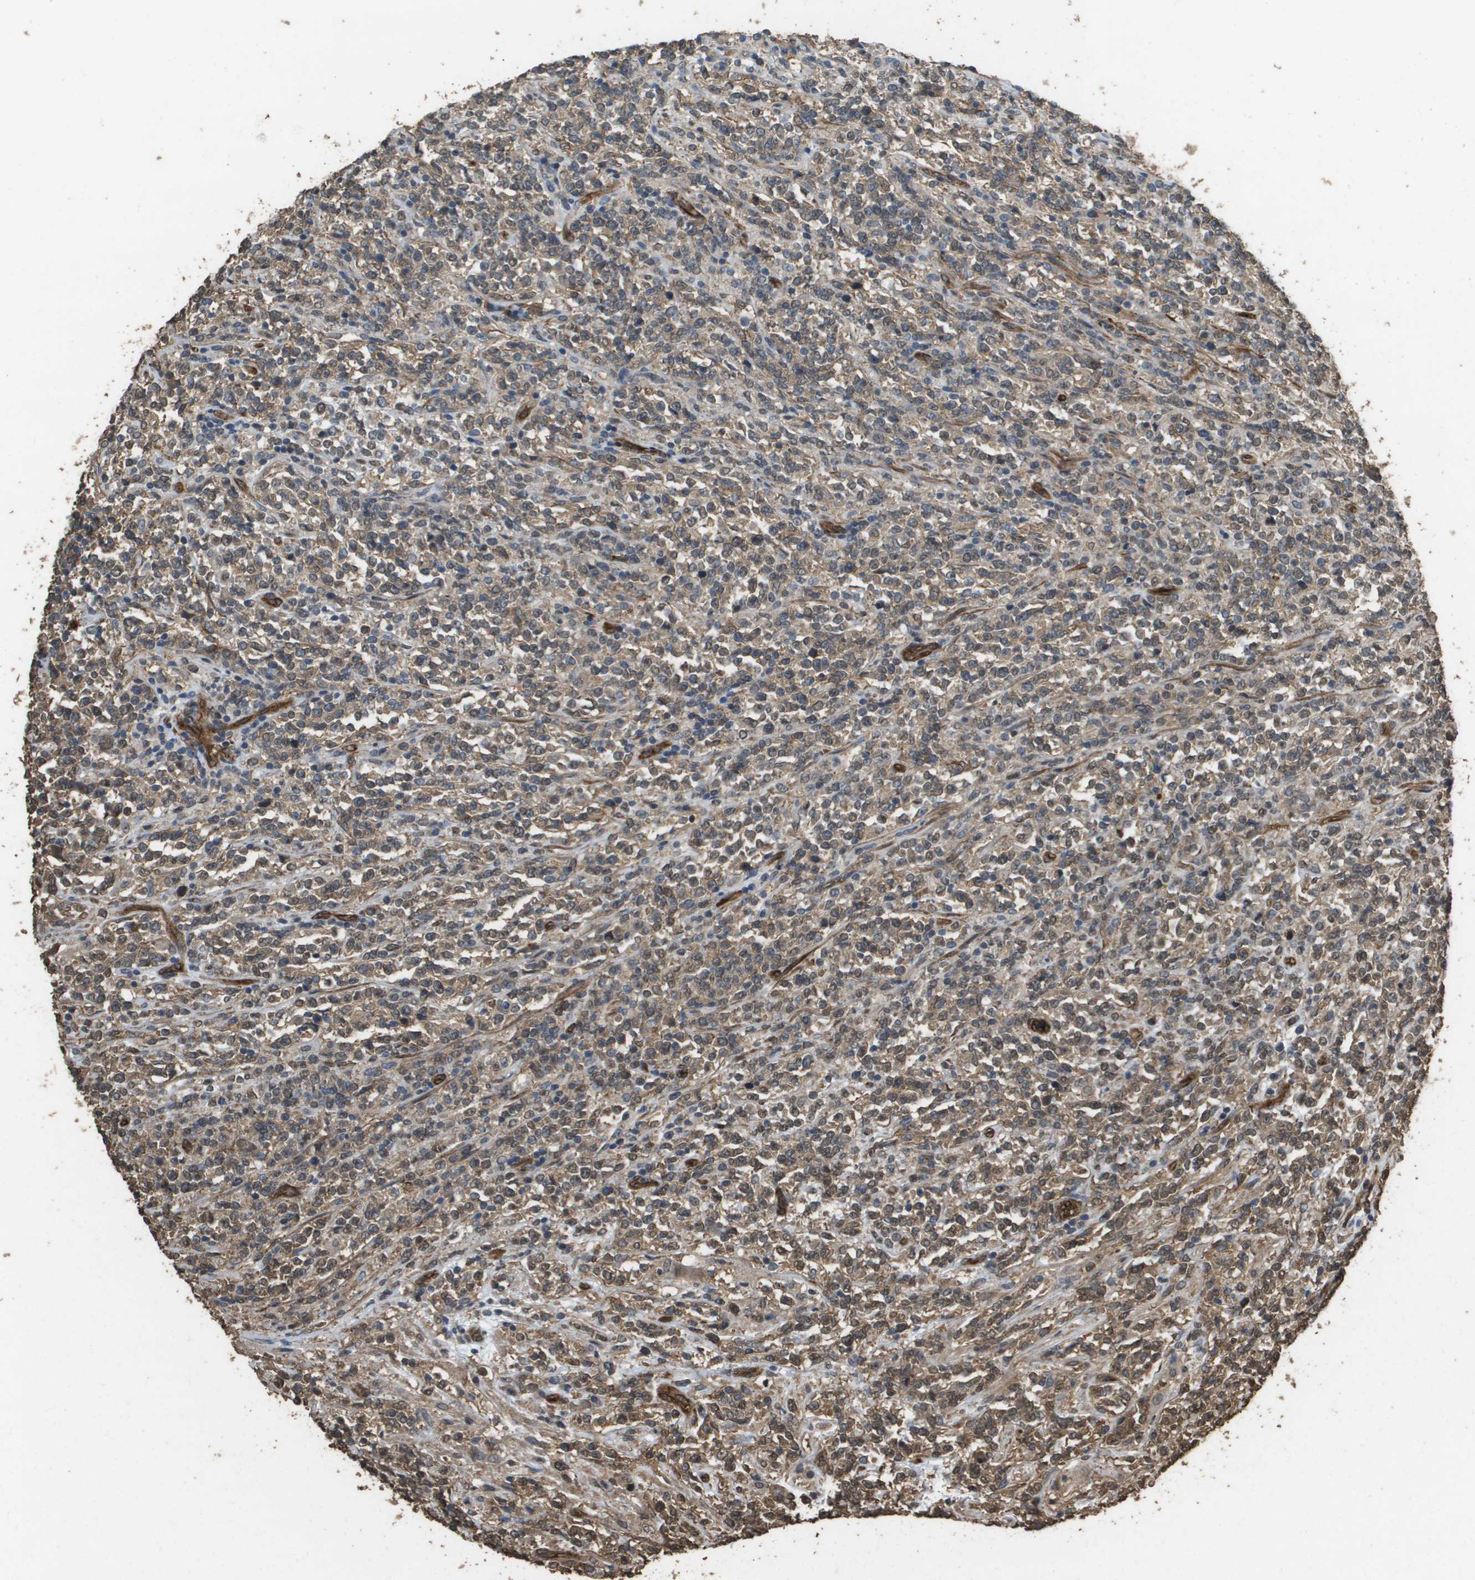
{"staining": {"intensity": "weak", "quantity": ">75%", "location": "cytoplasmic/membranous,nuclear"}, "tissue": "lymphoma", "cell_type": "Tumor cells", "image_type": "cancer", "snomed": [{"axis": "morphology", "description": "Malignant lymphoma, non-Hodgkin's type, High grade"}, {"axis": "topography", "description": "Soft tissue"}], "caption": "IHC of malignant lymphoma, non-Hodgkin's type (high-grade) shows low levels of weak cytoplasmic/membranous and nuclear positivity in approximately >75% of tumor cells. The staining was performed using DAB, with brown indicating positive protein expression. Nuclei are stained blue with hematoxylin.", "gene": "AAMP", "patient": {"sex": "male", "age": 18}}